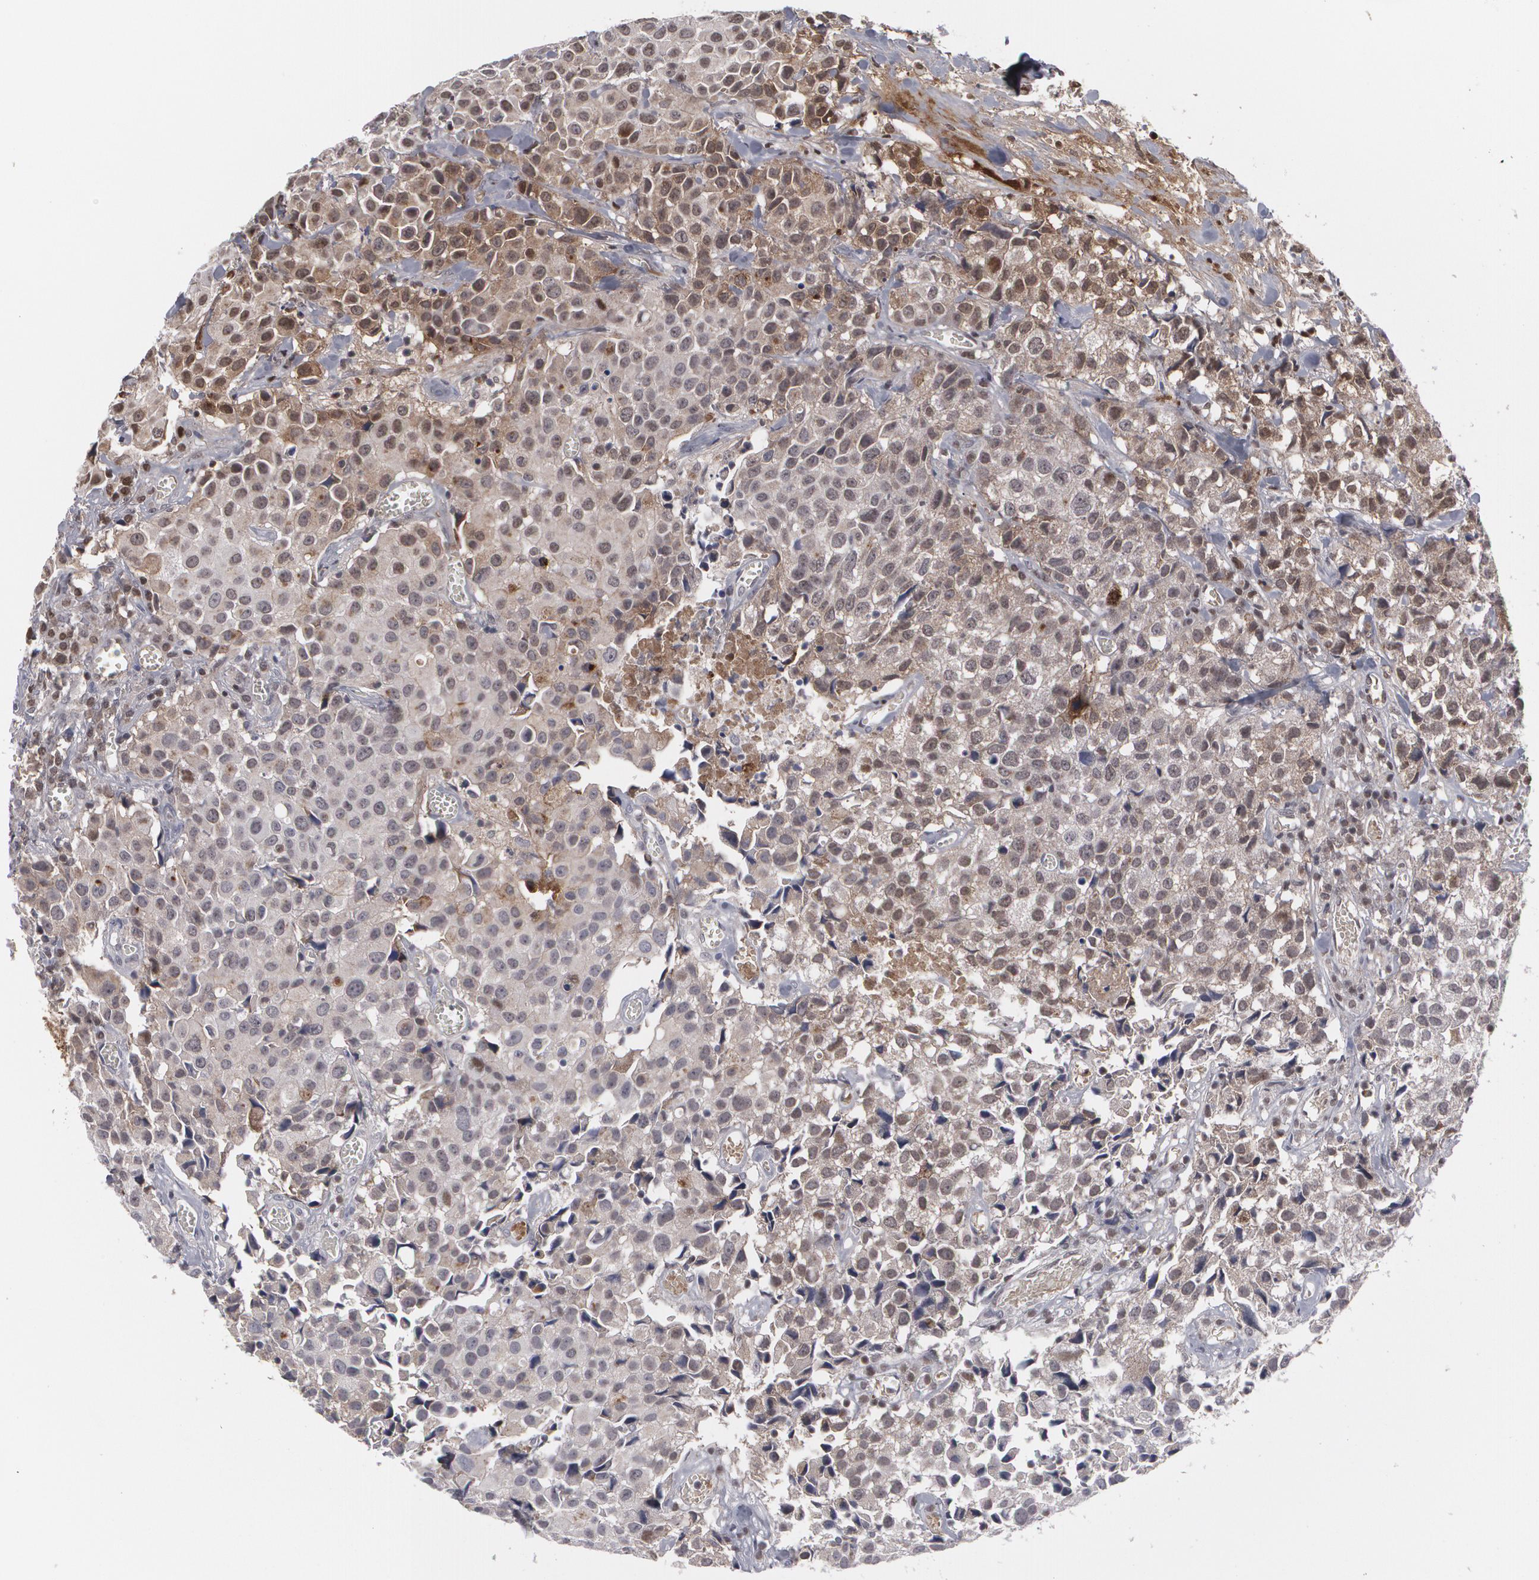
{"staining": {"intensity": "weak", "quantity": "<25%", "location": "nuclear"}, "tissue": "urothelial cancer", "cell_type": "Tumor cells", "image_type": "cancer", "snomed": [{"axis": "morphology", "description": "Urothelial carcinoma, High grade"}, {"axis": "topography", "description": "Urinary bladder"}], "caption": "This micrograph is of urothelial cancer stained with immunohistochemistry (IHC) to label a protein in brown with the nuclei are counter-stained blue. There is no positivity in tumor cells.", "gene": "LRG1", "patient": {"sex": "female", "age": 75}}